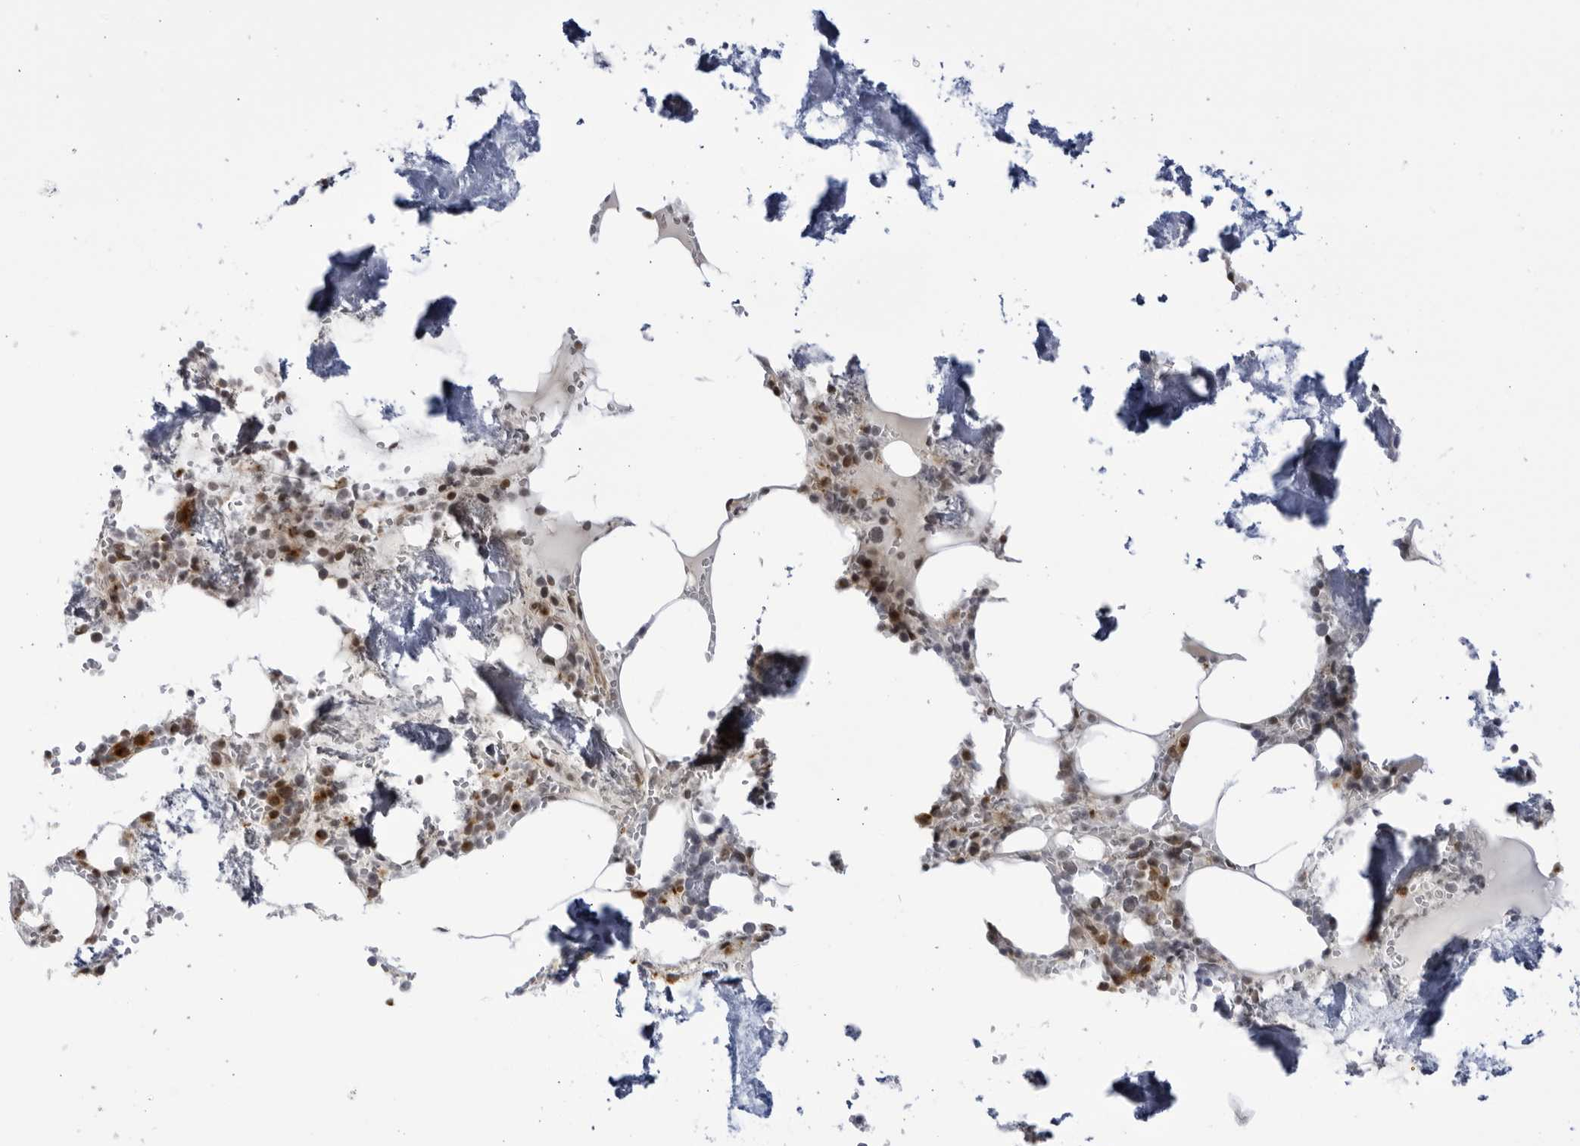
{"staining": {"intensity": "moderate", "quantity": "<25%", "location": "cytoplasmic/membranous,nuclear"}, "tissue": "bone marrow", "cell_type": "Hematopoietic cells", "image_type": "normal", "snomed": [{"axis": "morphology", "description": "Normal tissue, NOS"}, {"axis": "topography", "description": "Bone marrow"}], "caption": "Immunohistochemical staining of normal bone marrow shows low levels of moderate cytoplasmic/membranous,nuclear positivity in approximately <25% of hematopoietic cells.", "gene": "RASGEF1C", "patient": {"sex": "male", "age": 70}}